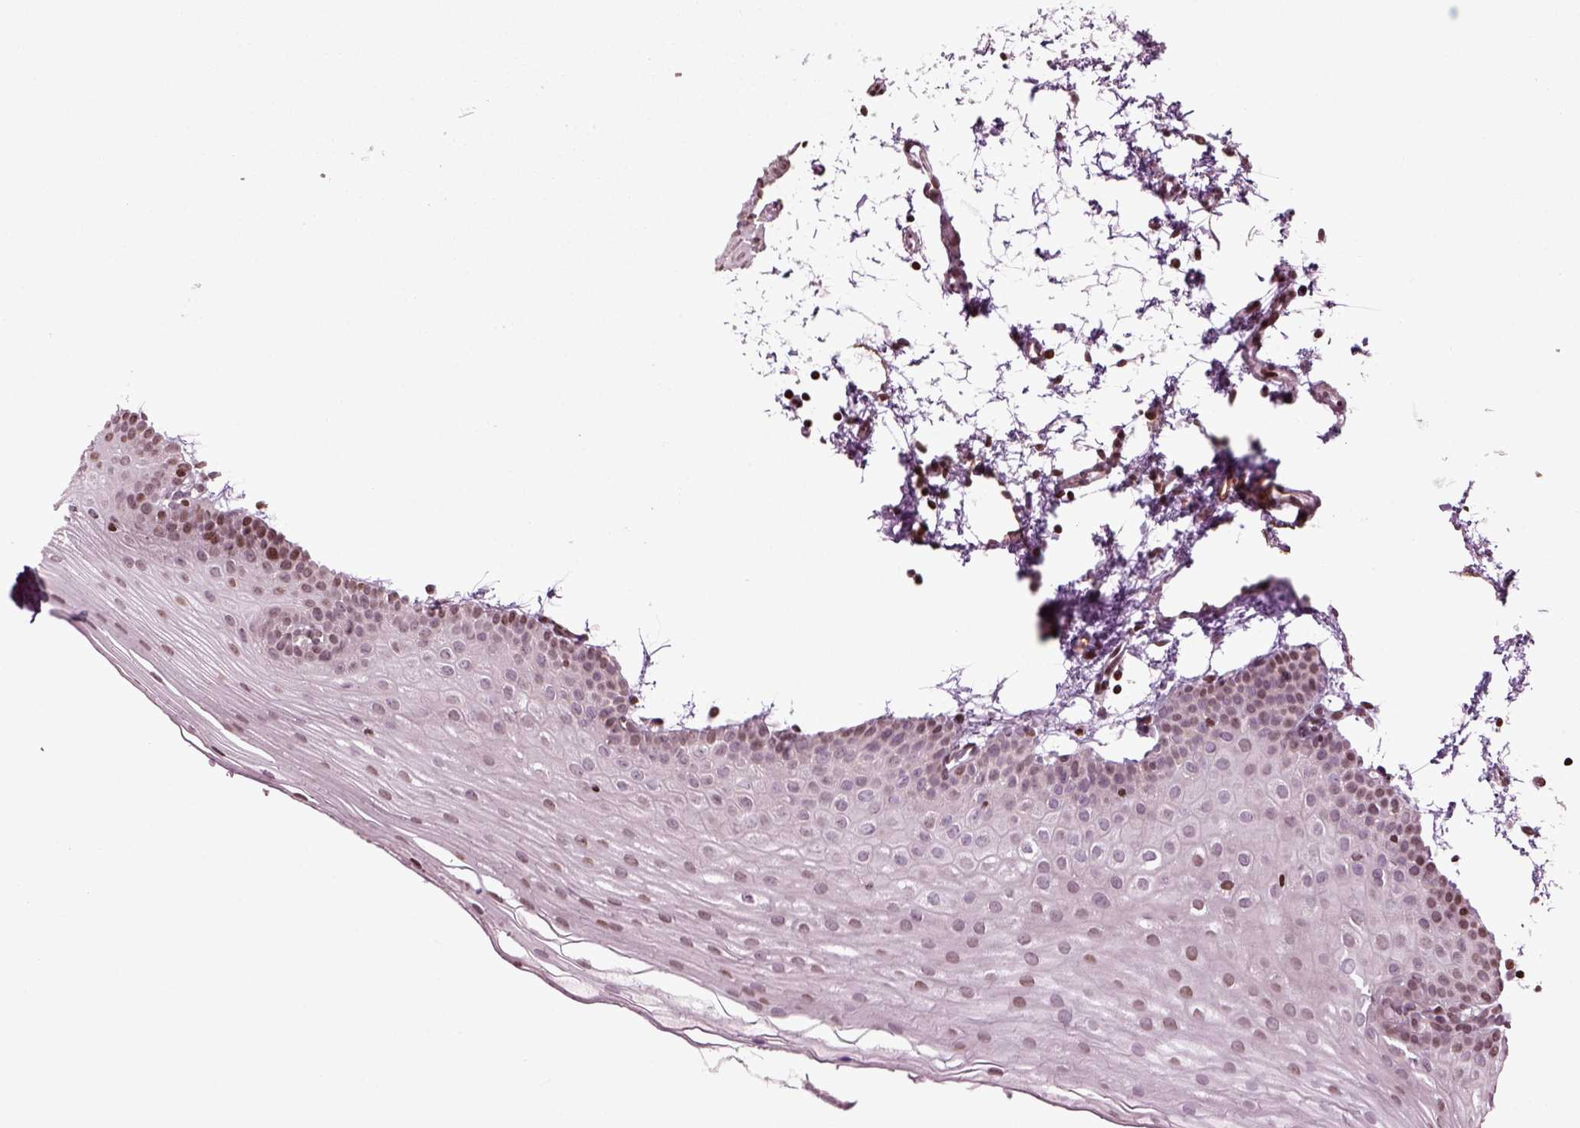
{"staining": {"intensity": "moderate", "quantity": "<25%", "location": "nuclear"}, "tissue": "oral mucosa", "cell_type": "Squamous epithelial cells", "image_type": "normal", "snomed": [{"axis": "morphology", "description": "Normal tissue, NOS"}, {"axis": "topography", "description": "Oral tissue"}], "caption": "Immunohistochemistry staining of unremarkable oral mucosa, which reveals low levels of moderate nuclear expression in about <25% of squamous epithelial cells indicating moderate nuclear protein positivity. The staining was performed using DAB (3,3'-diaminobenzidine) (brown) for protein detection and nuclei were counterstained in hematoxylin (blue).", "gene": "HEYL", "patient": {"sex": "female", "age": 57}}